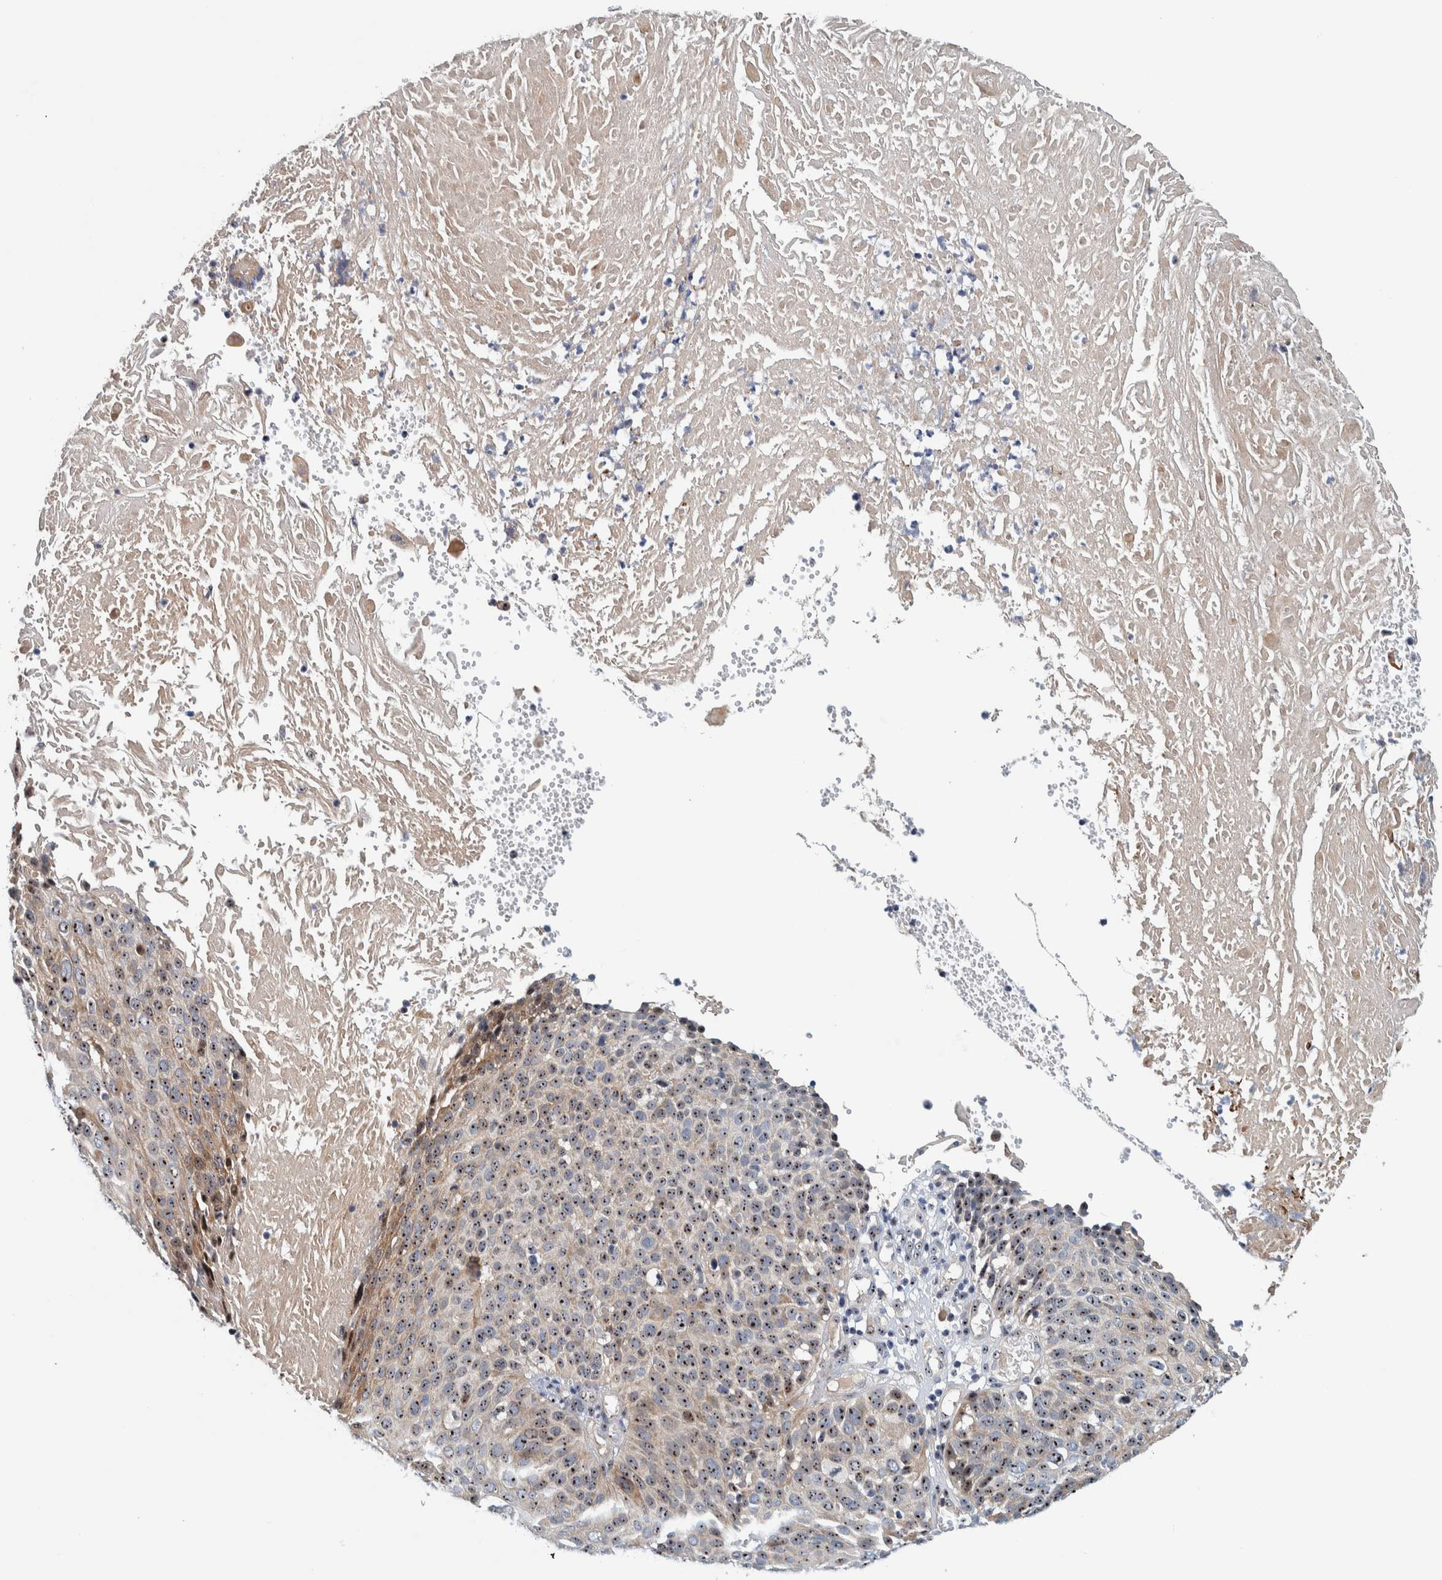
{"staining": {"intensity": "strong", "quantity": ">75%", "location": "nuclear"}, "tissue": "cervical cancer", "cell_type": "Tumor cells", "image_type": "cancer", "snomed": [{"axis": "morphology", "description": "Squamous cell carcinoma, NOS"}, {"axis": "topography", "description": "Cervix"}], "caption": "Cervical cancer stained for a protein (brown) shows strong nuclear positive expression in approximately >75% of tumor cells.", "gene": "NOL11", "patient": {"sex": "female", "age": 74}}